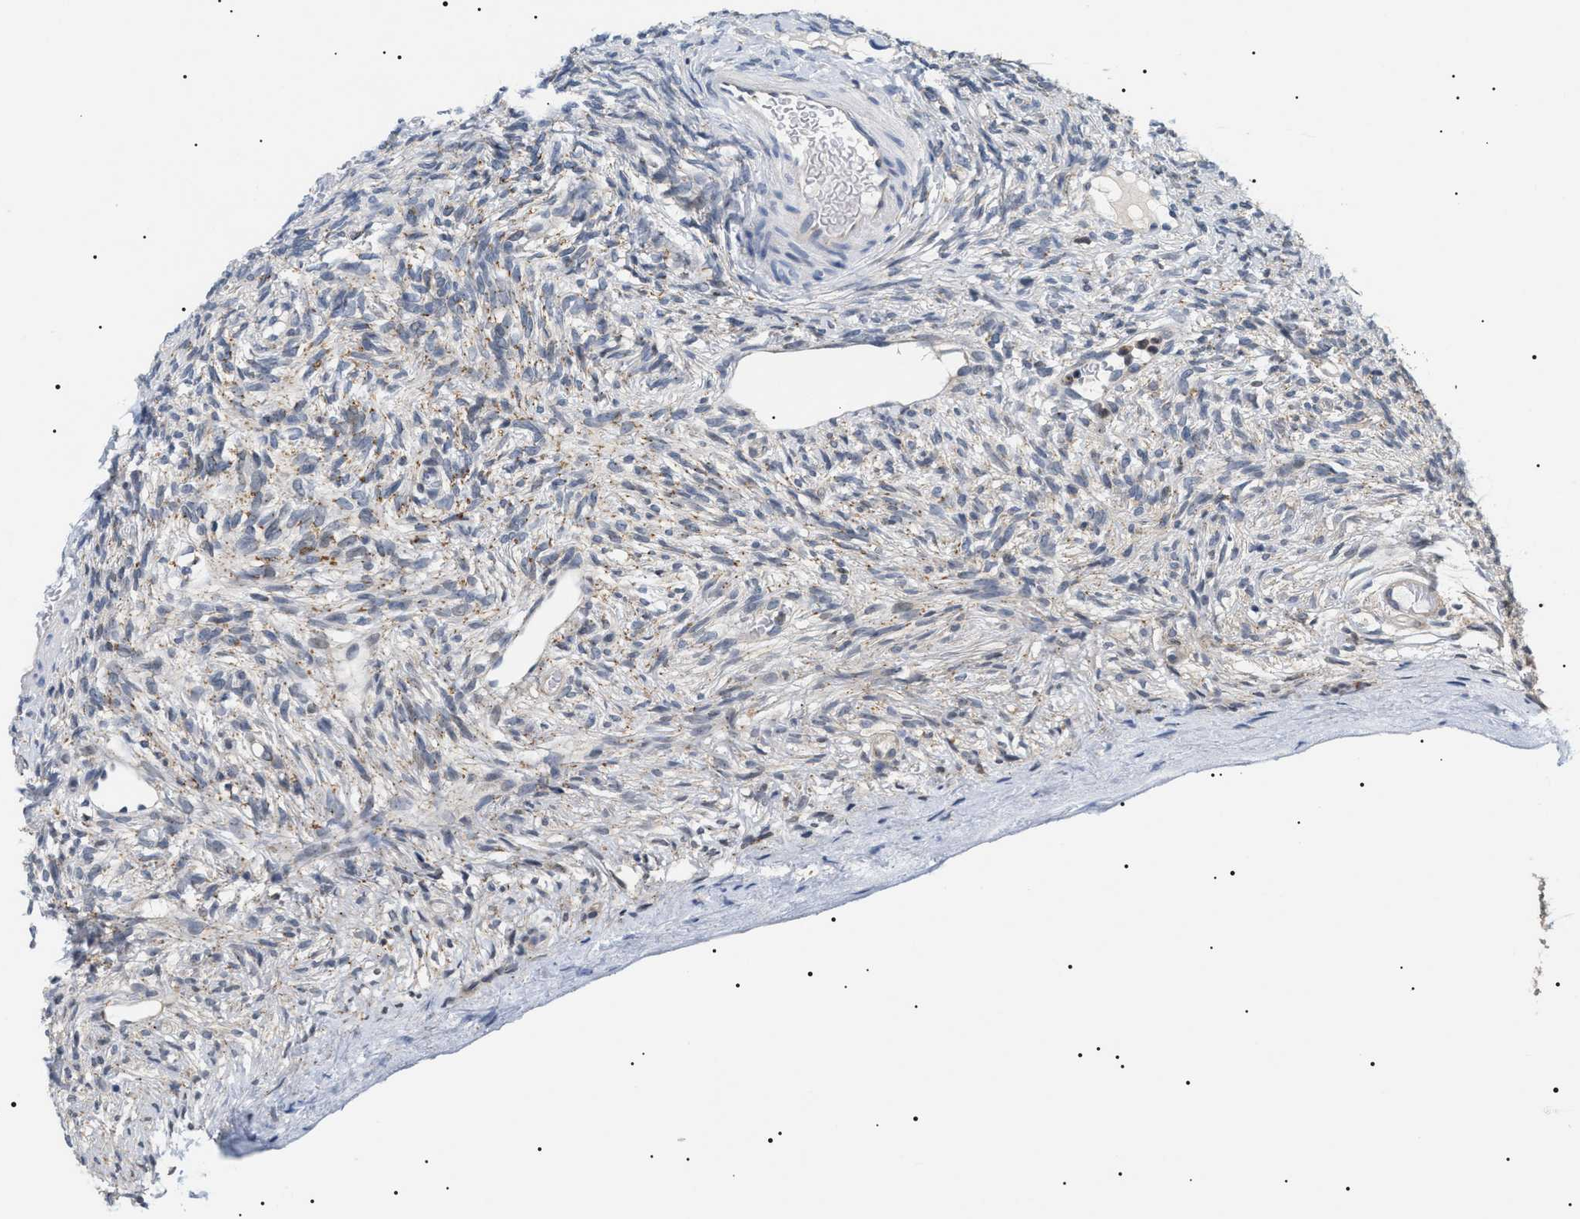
{"staining": {"intensity": "negative", "quantity": "none", "location": "none"}, "tissue": "ovary", "cell_type": "Follicle cells", "image_type": "normal", "snomed": [{"axis": "morphology", "description": "Normal tissue, NOS"}, {"axis": "topography", "description": "Ovary"}], "caption": "This is an IHC histopathology image of benign human ovary. There is no staining in follicle cells.", "gene": "HSD17B11", "patient": {"sex": "female", "age": 33}}